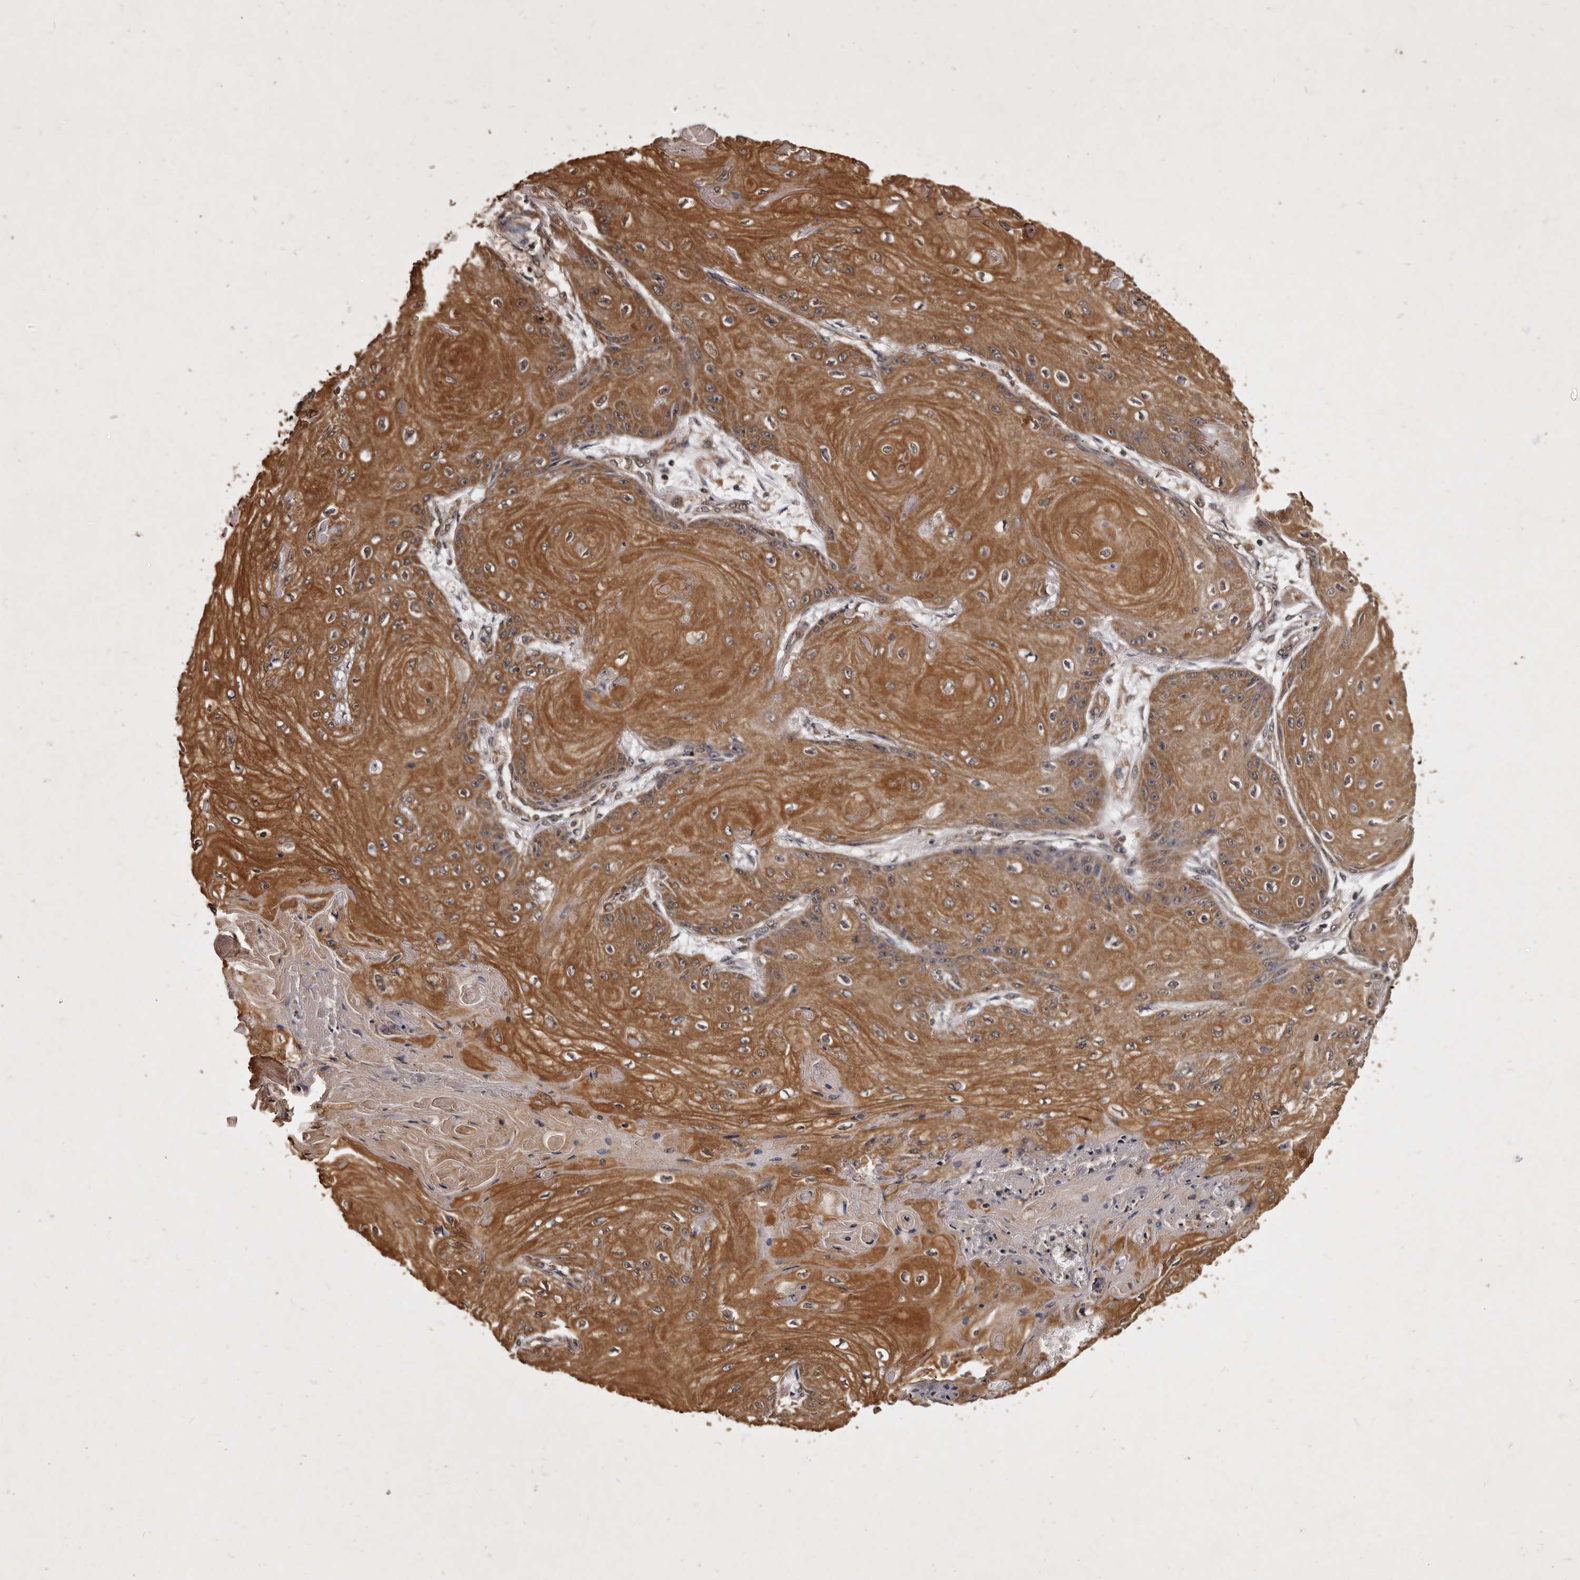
{"staining": {"intensity": "moderate", "quantity": ">75%", "location": "cytoplasmic/membranous"}, "tissue": "skin cancer", "cell_type": "Tumor cells", "image_type": "cancer", "snomed": [{"axis": "morphology", "description": "Squamous cell carcinoma, NOS"}, {"axis": "topography", "description": "Skin"}], "caption": "A photomicrograph showing moderate cytoplasmic/membranous staining in about >75% of tumor cells in skin cancer (squamous cell carcinoma), as visualized by brown immunohistochemical staining.", "gene": "PARS2", "patient": {"sex": "male", "age": 74}}